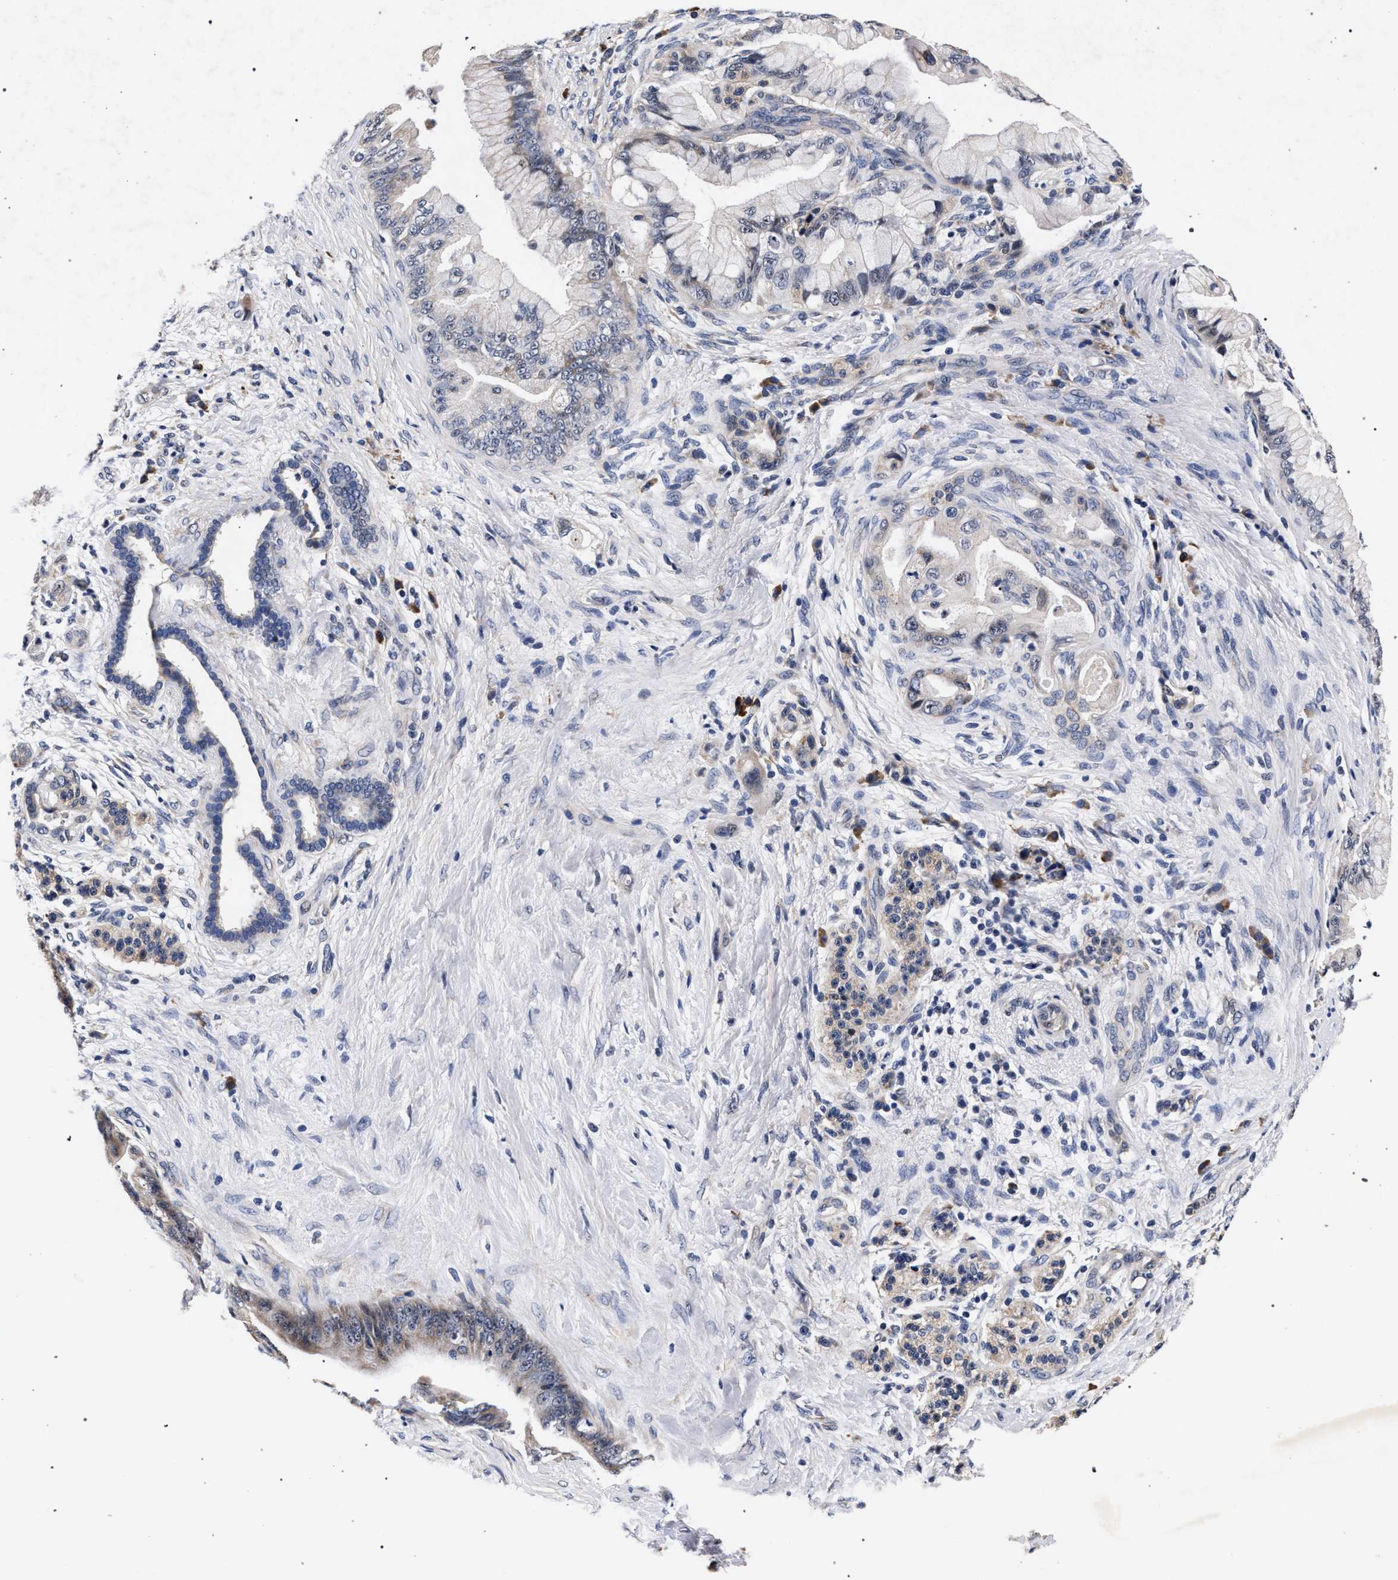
{"staining": {"intensity": "weak", "quantity": "<25%", "location": "cytoplasmic/membranous"}, "tissue": "pancreatic cancer", "cell_type": "Tumor cells", "image_type": "cancer", "snomed": [{"axis": "morphology", "description": "Adenocarcinoma, NOS"}, {"axis": "topography", "description": "Pancreas"}], "caption": "An immunohistochemistry image of adenocarcinoma (pancreatic) is shown. There is no staining in tumor cells of adenocarcinoma (pancreatic). The staining is performed using DAB (3,3'-diaminobenzidine) brown chromogen with nuclei counter-stained in using hematoxylin.", "gene": "CFAP95", "patient": {"sex": "male", "age": 59}}